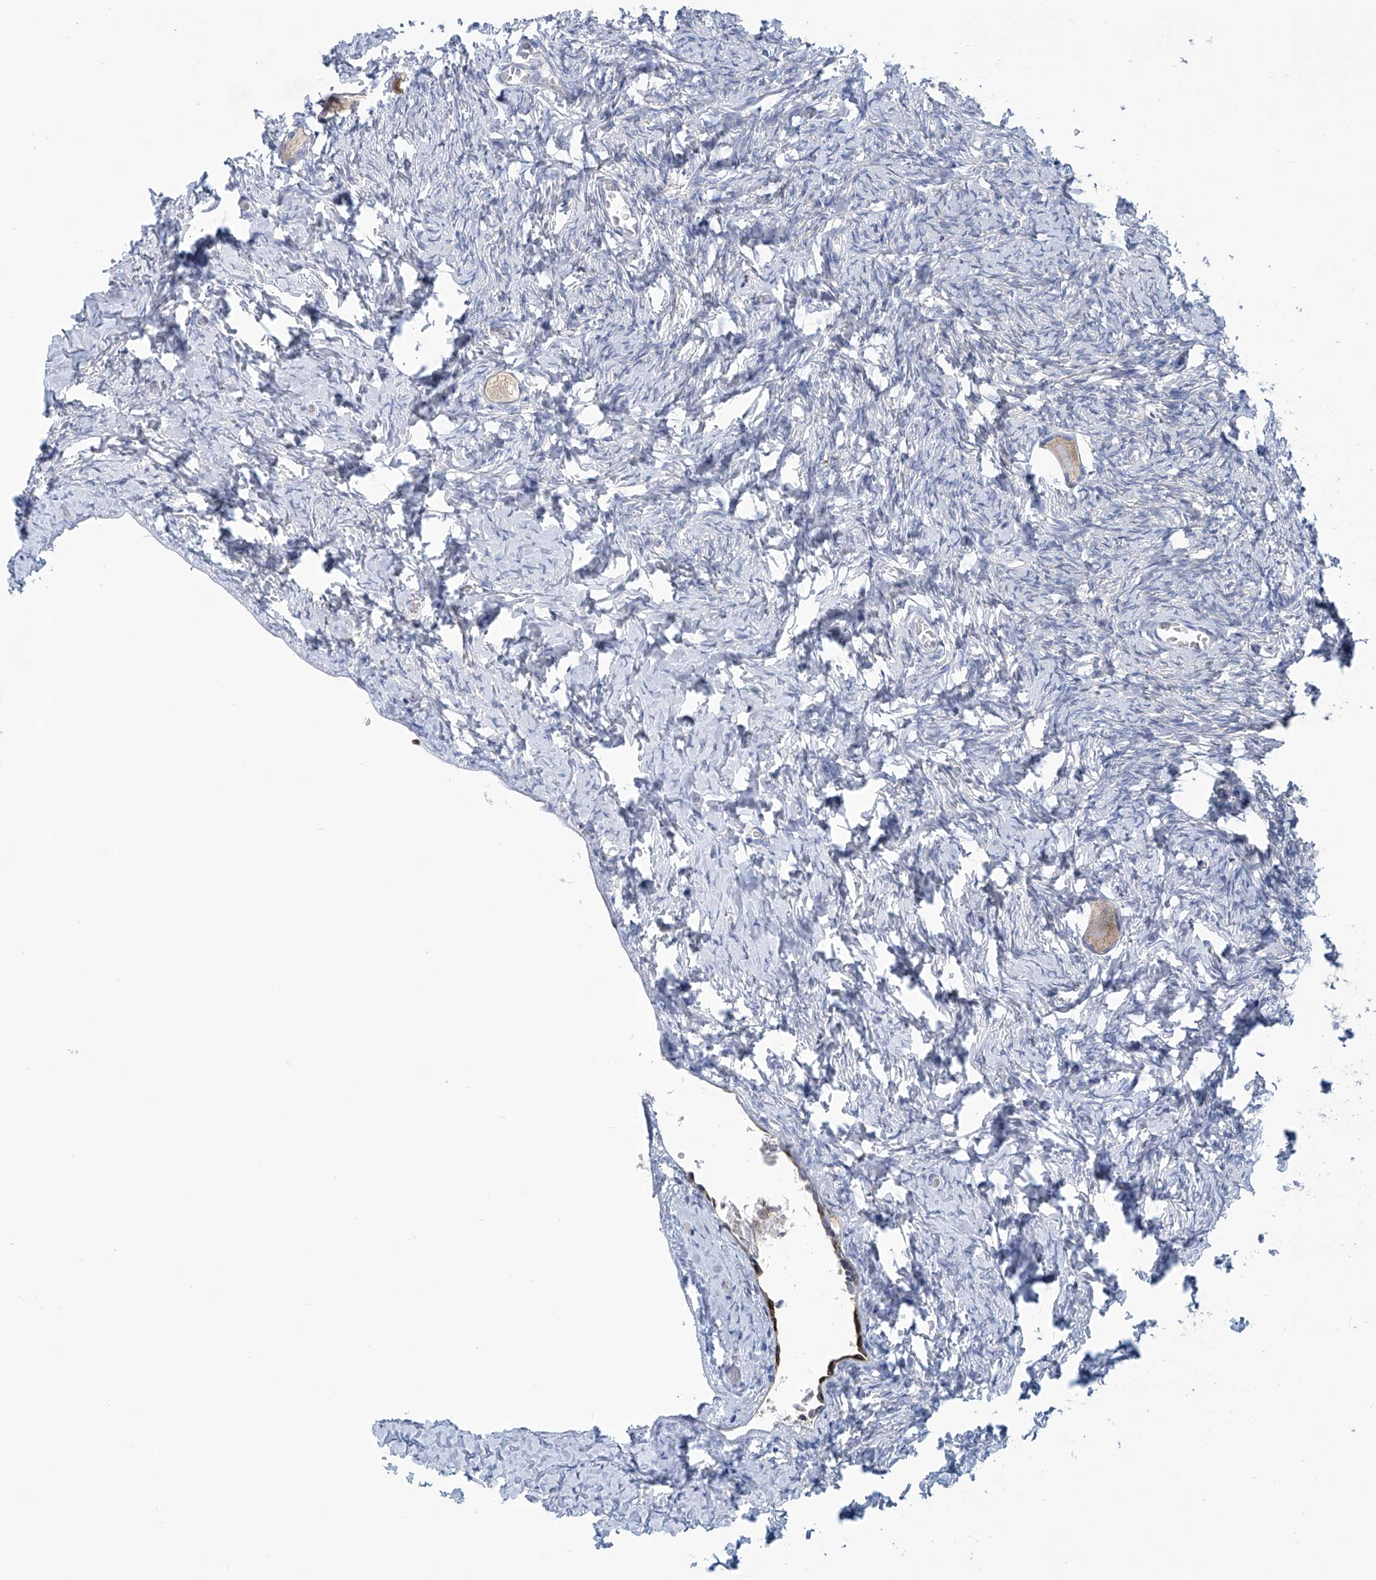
{"staining": {"intensity": "weak", "quantity": "25%-75%", "location": "cytoplasmic/membranous"}, "tissue": "ovary", "cell_type": "Follicle cells", "image_type": "normal", "snomed": [{"axis": "morphology", "description": "Normal tissue, NOS"}, {"axis": "topography", "description": "Ovary"}], "caption": "Immunohistochemical staining of unremarkable ovary shows 25%-75% levels of weak cytoplasmic/membranous protein expression in about 25%-75% of follicle cells. (brown staining indicates protein expression, while blue staining denotes nuclei).", "gene": "TNN", "patient": {"sex": "female", "age": 27}}